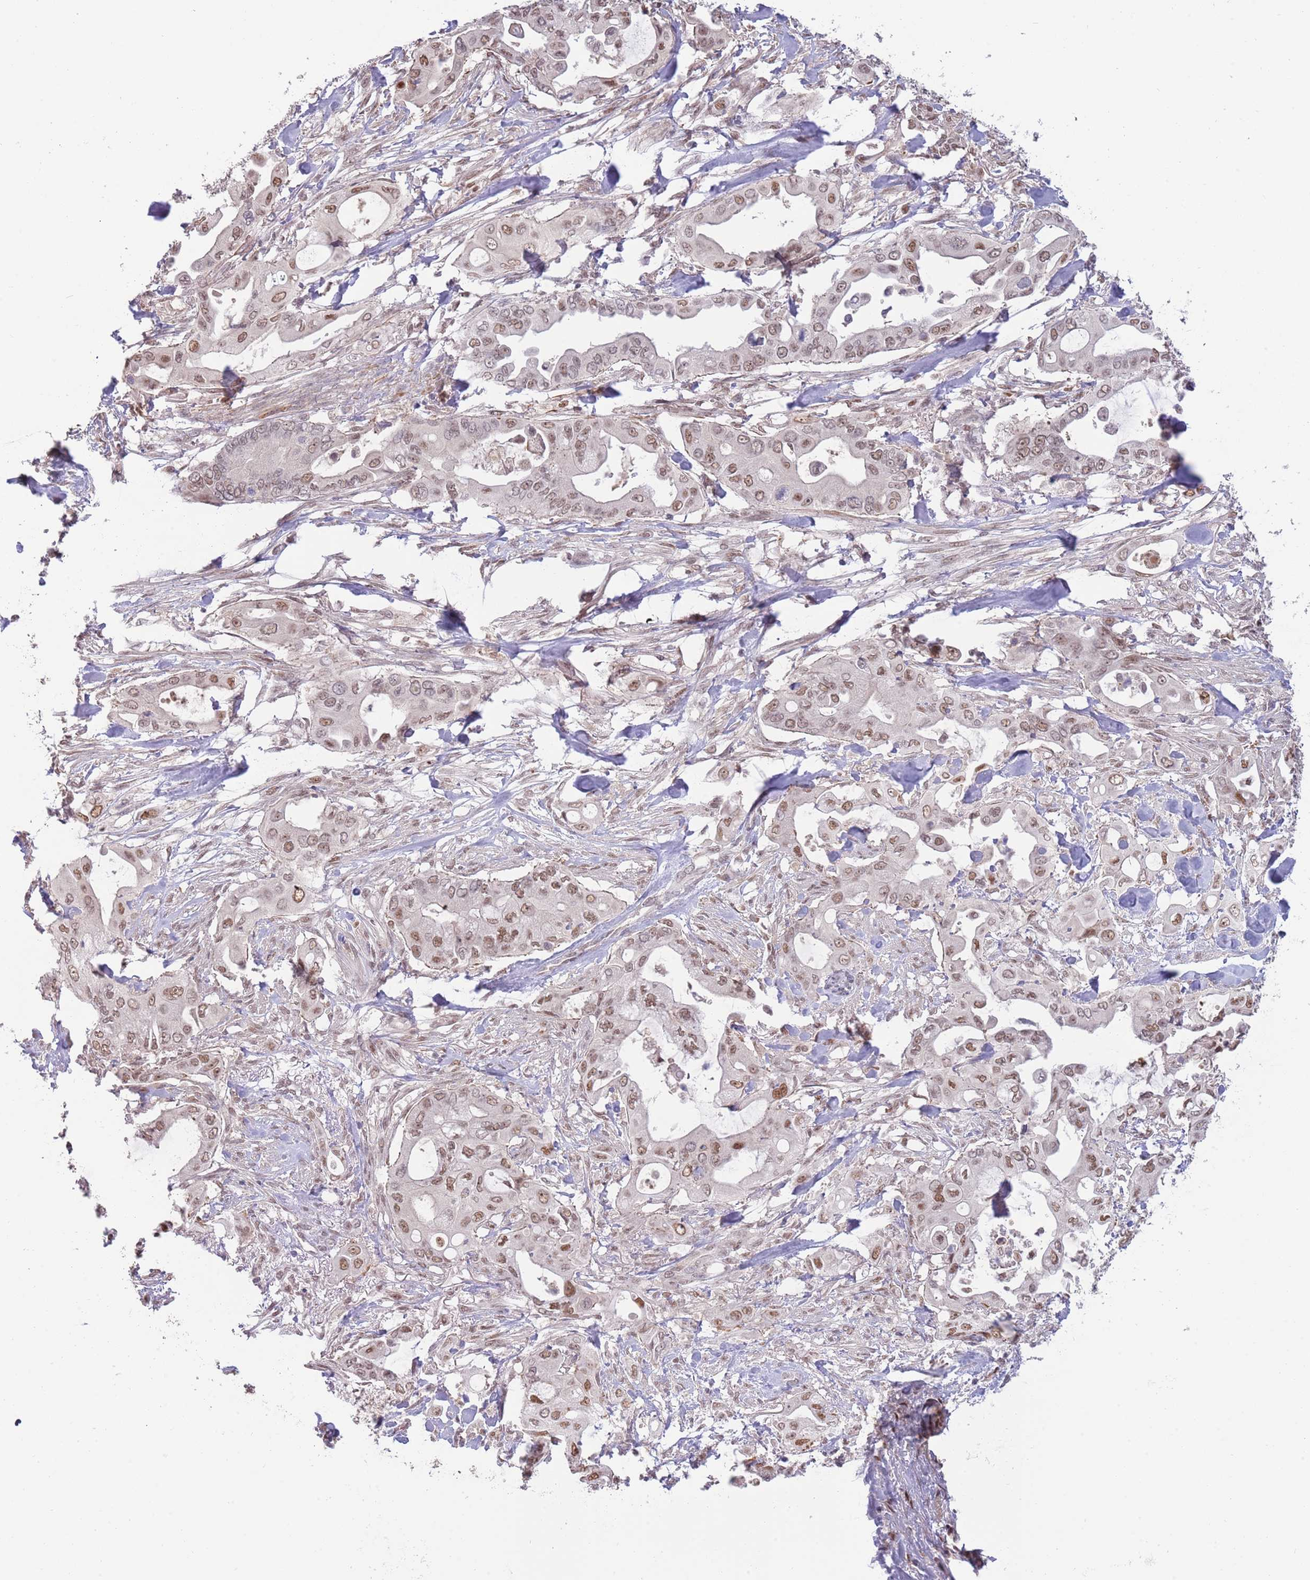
{"staining": {"intensity": "strong", "quantity": "25%-75%", "location": "nuclear"}, "tissue": "pancreatic cancer", "cell_type": "Tumor cells", "image_type": "cancer", "snomed": [{"axis": "morphology", "description": "Adenocarcinoma, NOS"}, {"axis": "topography", "description": "Pancreas"}], "caption": "Pancreatic cancer (adenocarcinoma) was stained to show a protein in brown. There is high levels of strong nuclear expression in about 25%-75% of tumor cells. (brown staining indicates protein expression, while blue staining denotes nuclei).", "gene": "ZBTB7A", "patient": {"sex": "male", "age": 57}}